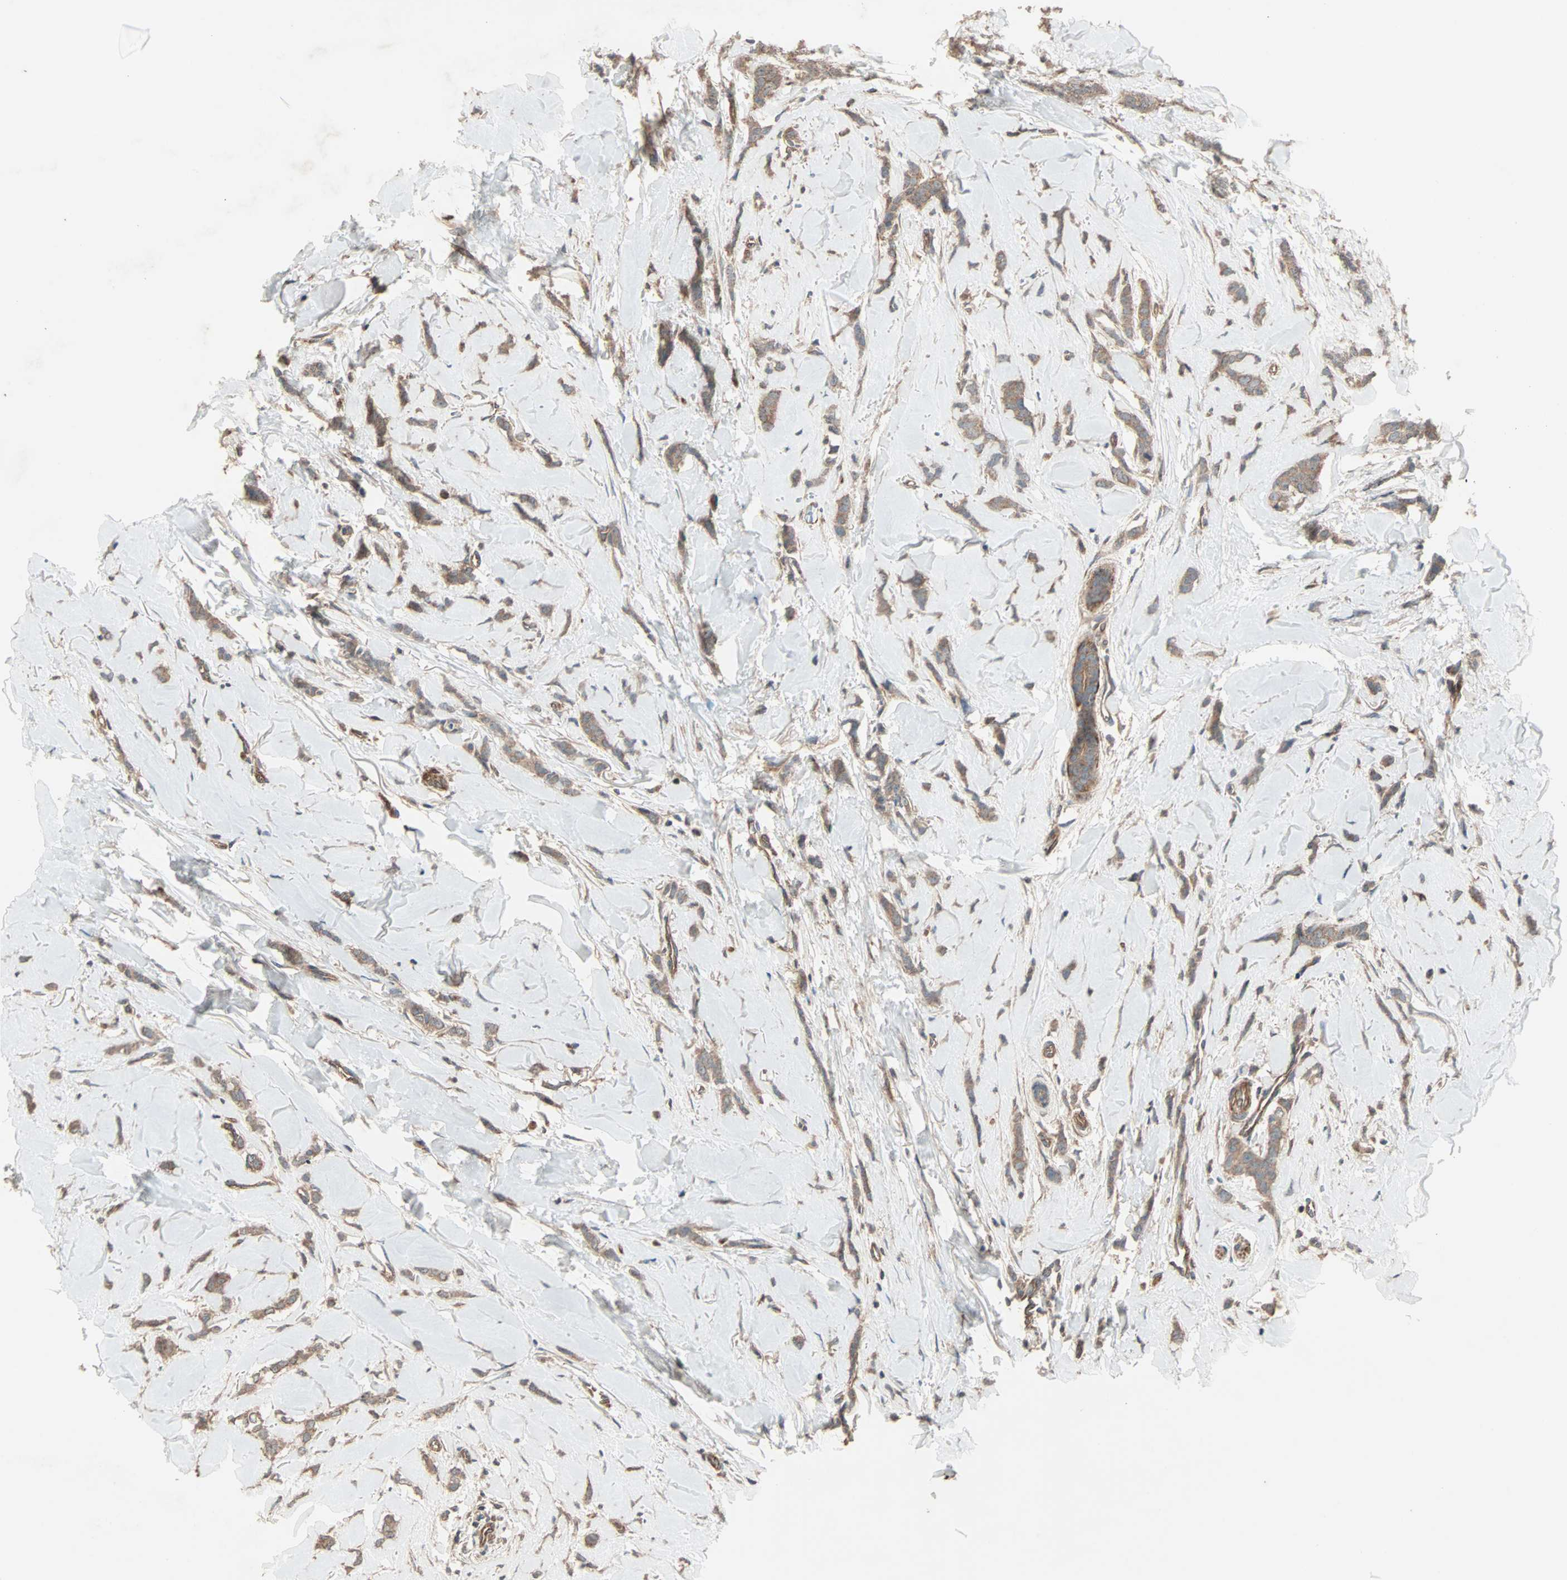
{"staining": {"intensity": "moderate", "quantity": ">75%", "location": "cytoplasmic/membranous"}, "tissue": "breast cancer", "cell_type": "Tumor cells", "image_type": "cancer", "snomed": [{"axis": "morphology", "description": "Lobular carcinoma"}, {"axis": "topography", "description": "Skin"}, {"axis": "topography", "description": "Breast"}], "caption": "A medium amount of moderate cytoplasmic/membranous staining is present in approximately >75% of tumor cells in breast cancer tissue.", "gene": "GCK", "patient": {"sex": "female", "age": 46}}